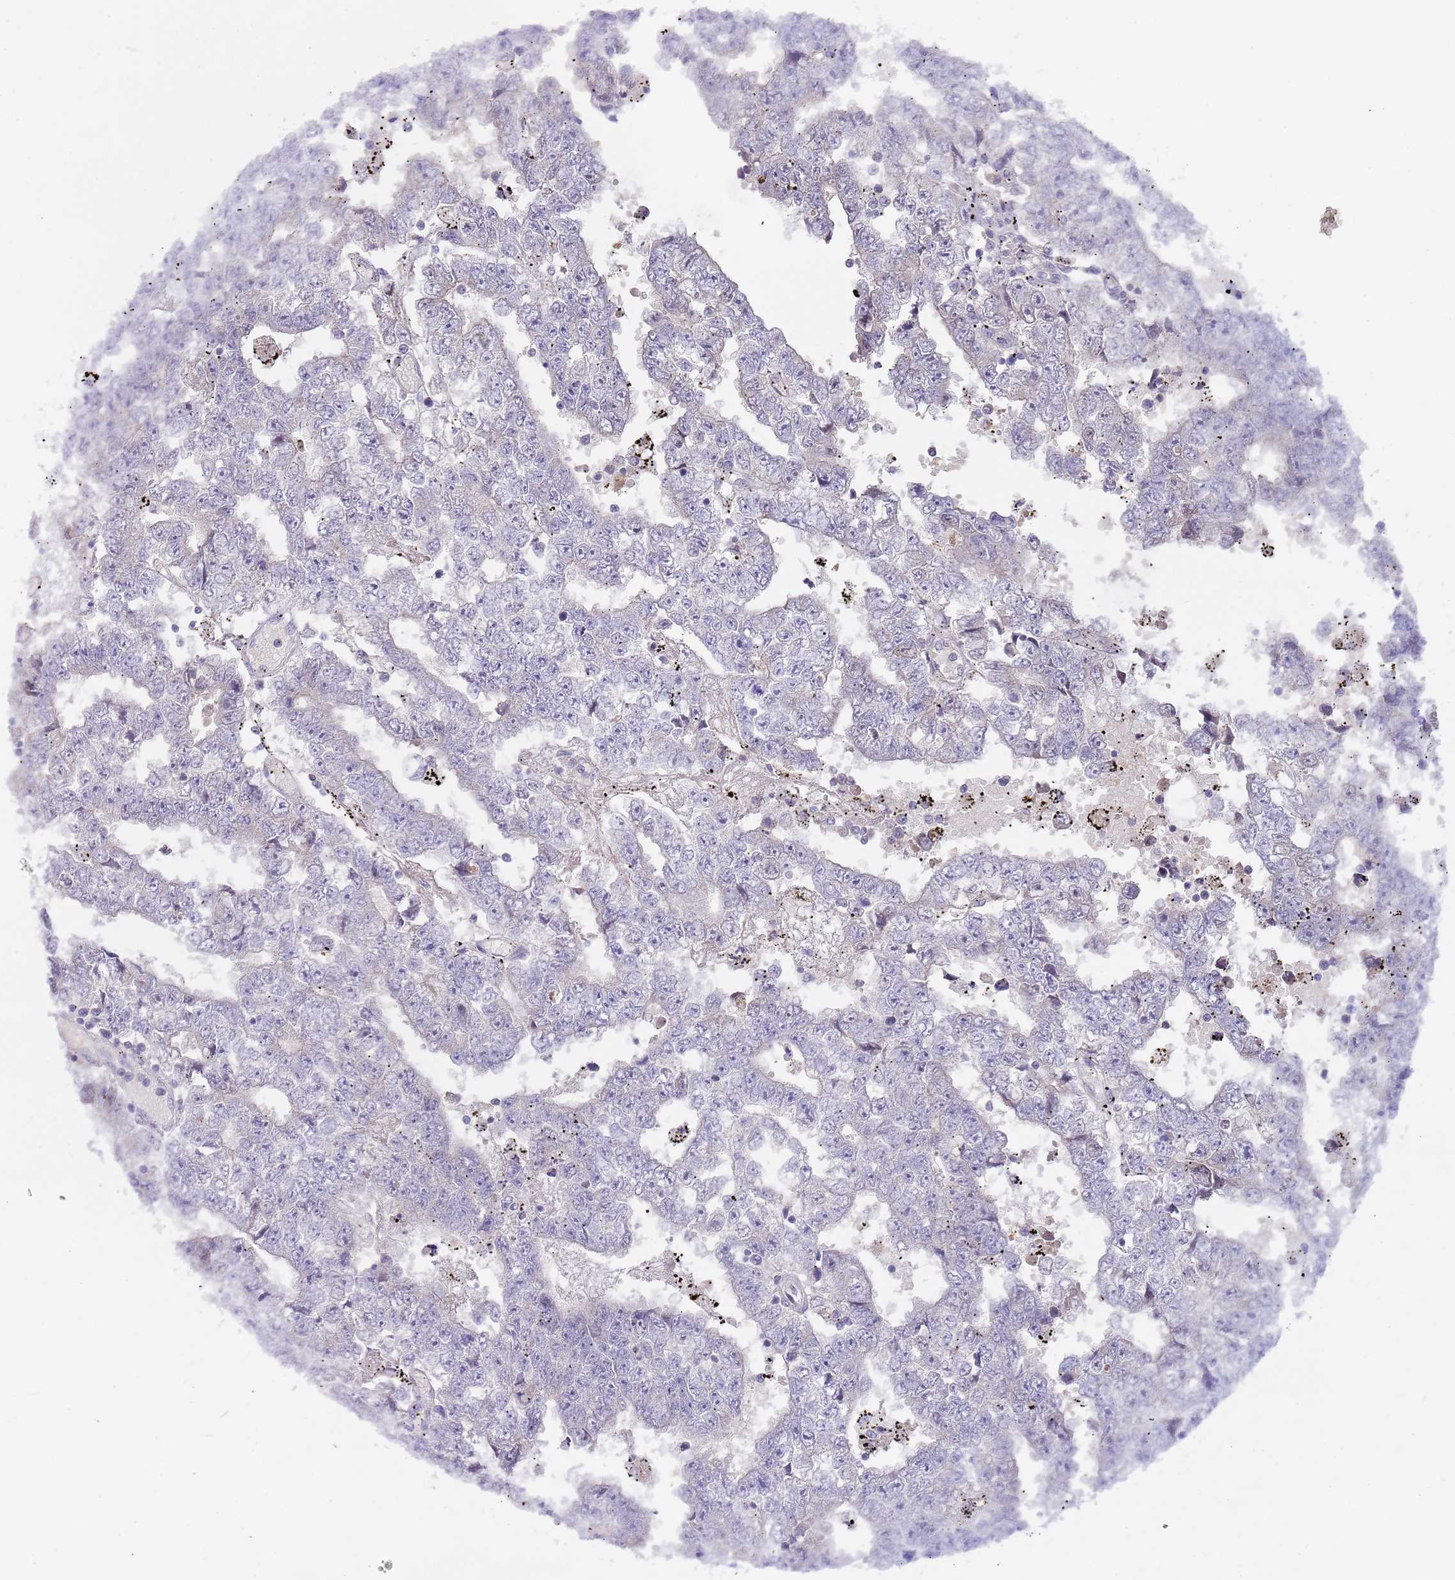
{"staining": {"intensity": "negative", "quantity": "none", "location": "none"}, "tissue": "testis cancer", "cell_type": "Tumor cells", "image_type": "cancer", "snomed": [{"axis": "morphology", "description": "Carcinoma, Embryonal, NOS"}, {"axis": "topography", "description": "Testis"}], "caption": "Tumor cells show no significant protein staining in testis cancer.", "gene": "PRAC1", "patient": {"sex": "male", "age": 25}}